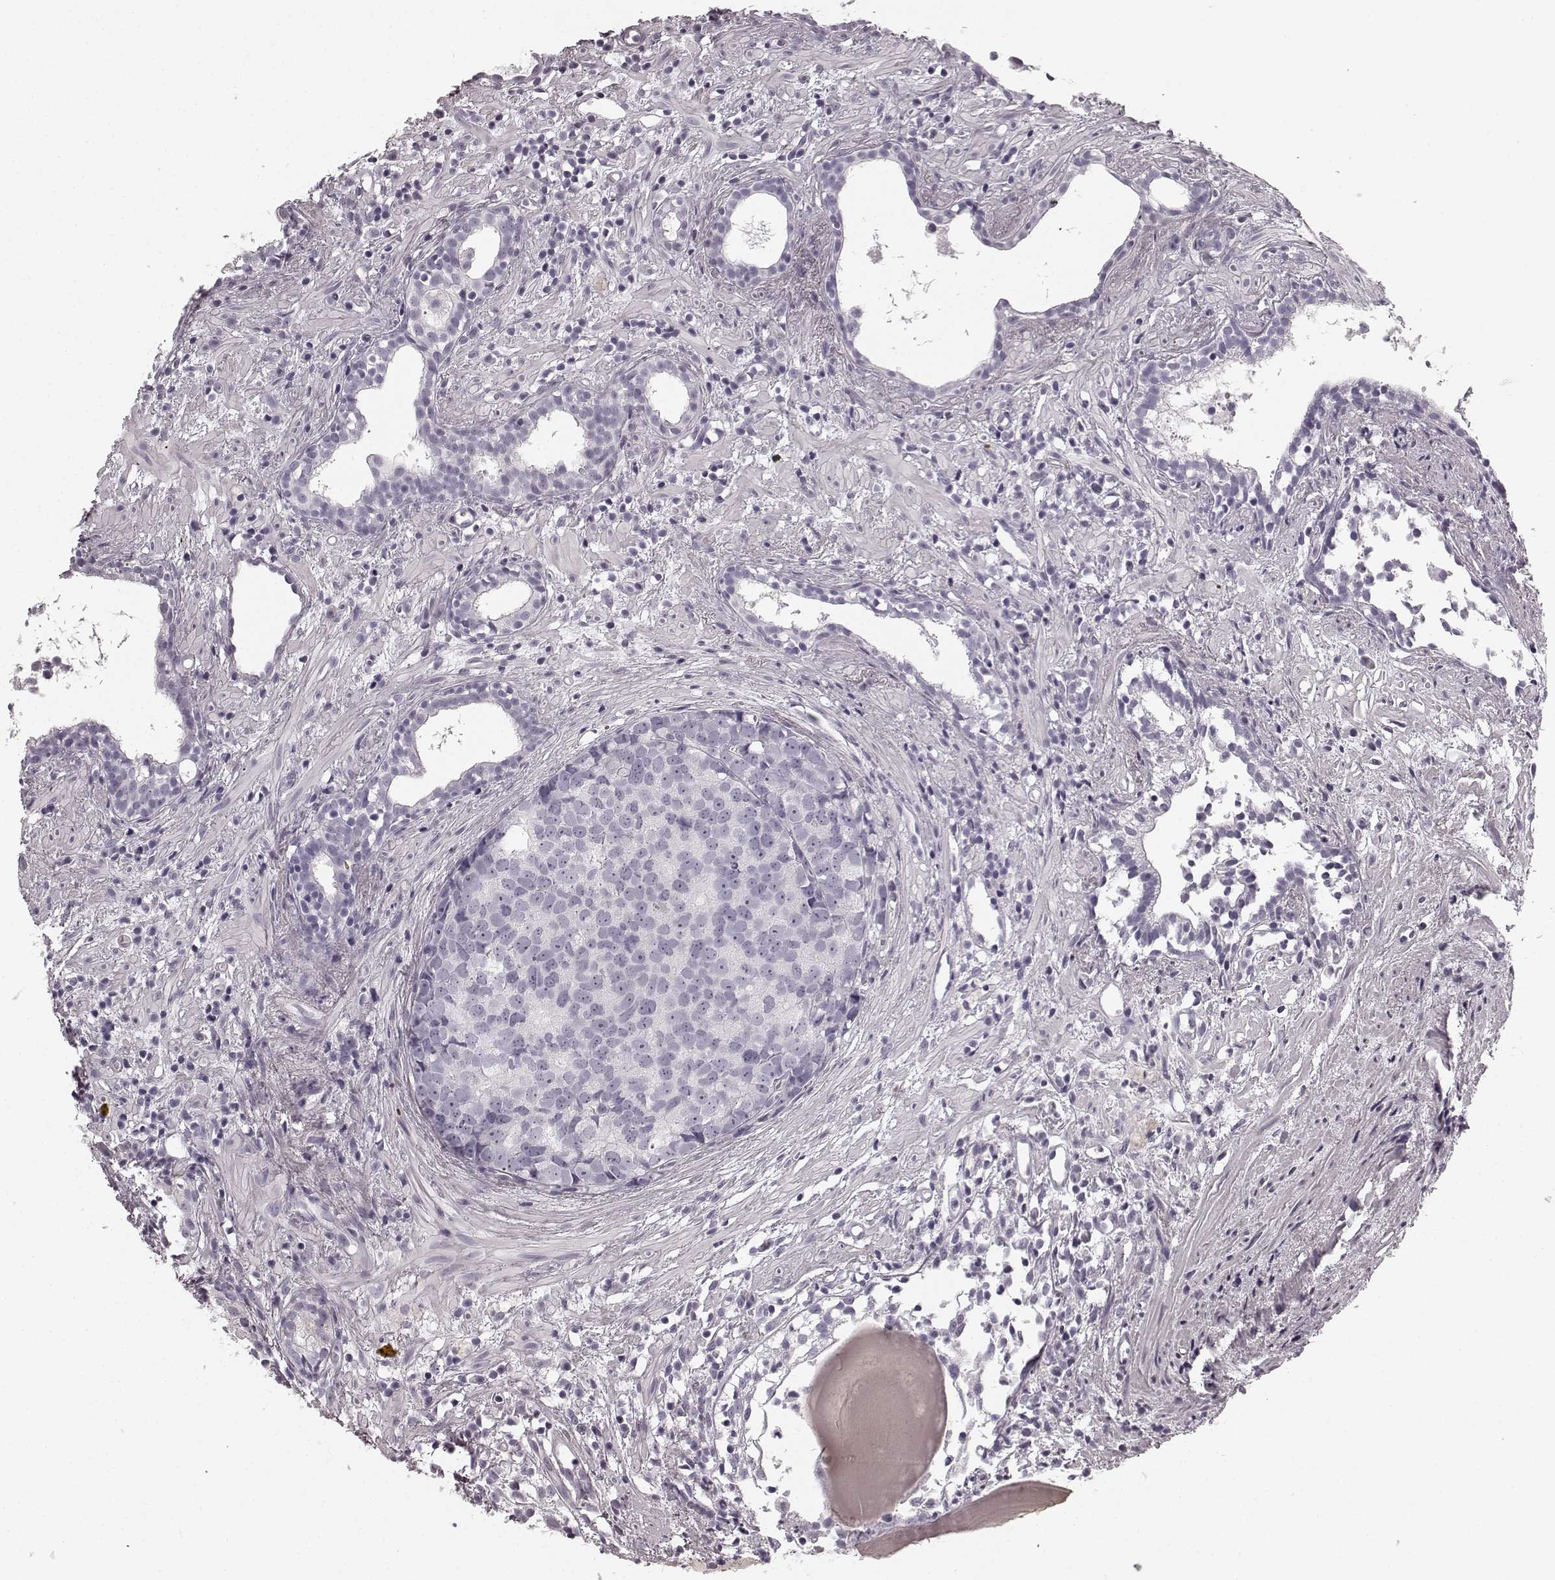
{"staining": {"intensity": "negative", "quantity": "none", "location": "none"}, "tissue": "prostate cancer", "cell_type": "Tumor cells", "image_type": "cancer", "snomed": [{"axis": "morphology", "description": "Adenocarcinoma, High grade"}, {"axis": "topography", "description": "Prostate"}], "caption": "The IHC micrograph has no significant staining in tumor cells of high-grade adenocarcinoma (prostate) tissue. Brightfield microscopy of IHC stained with DAB (brown) and hematoxylin (blue), captured at high magnification.", "gene": "TMPRSS15", "patient": {"sex": "male", "age": 83}}